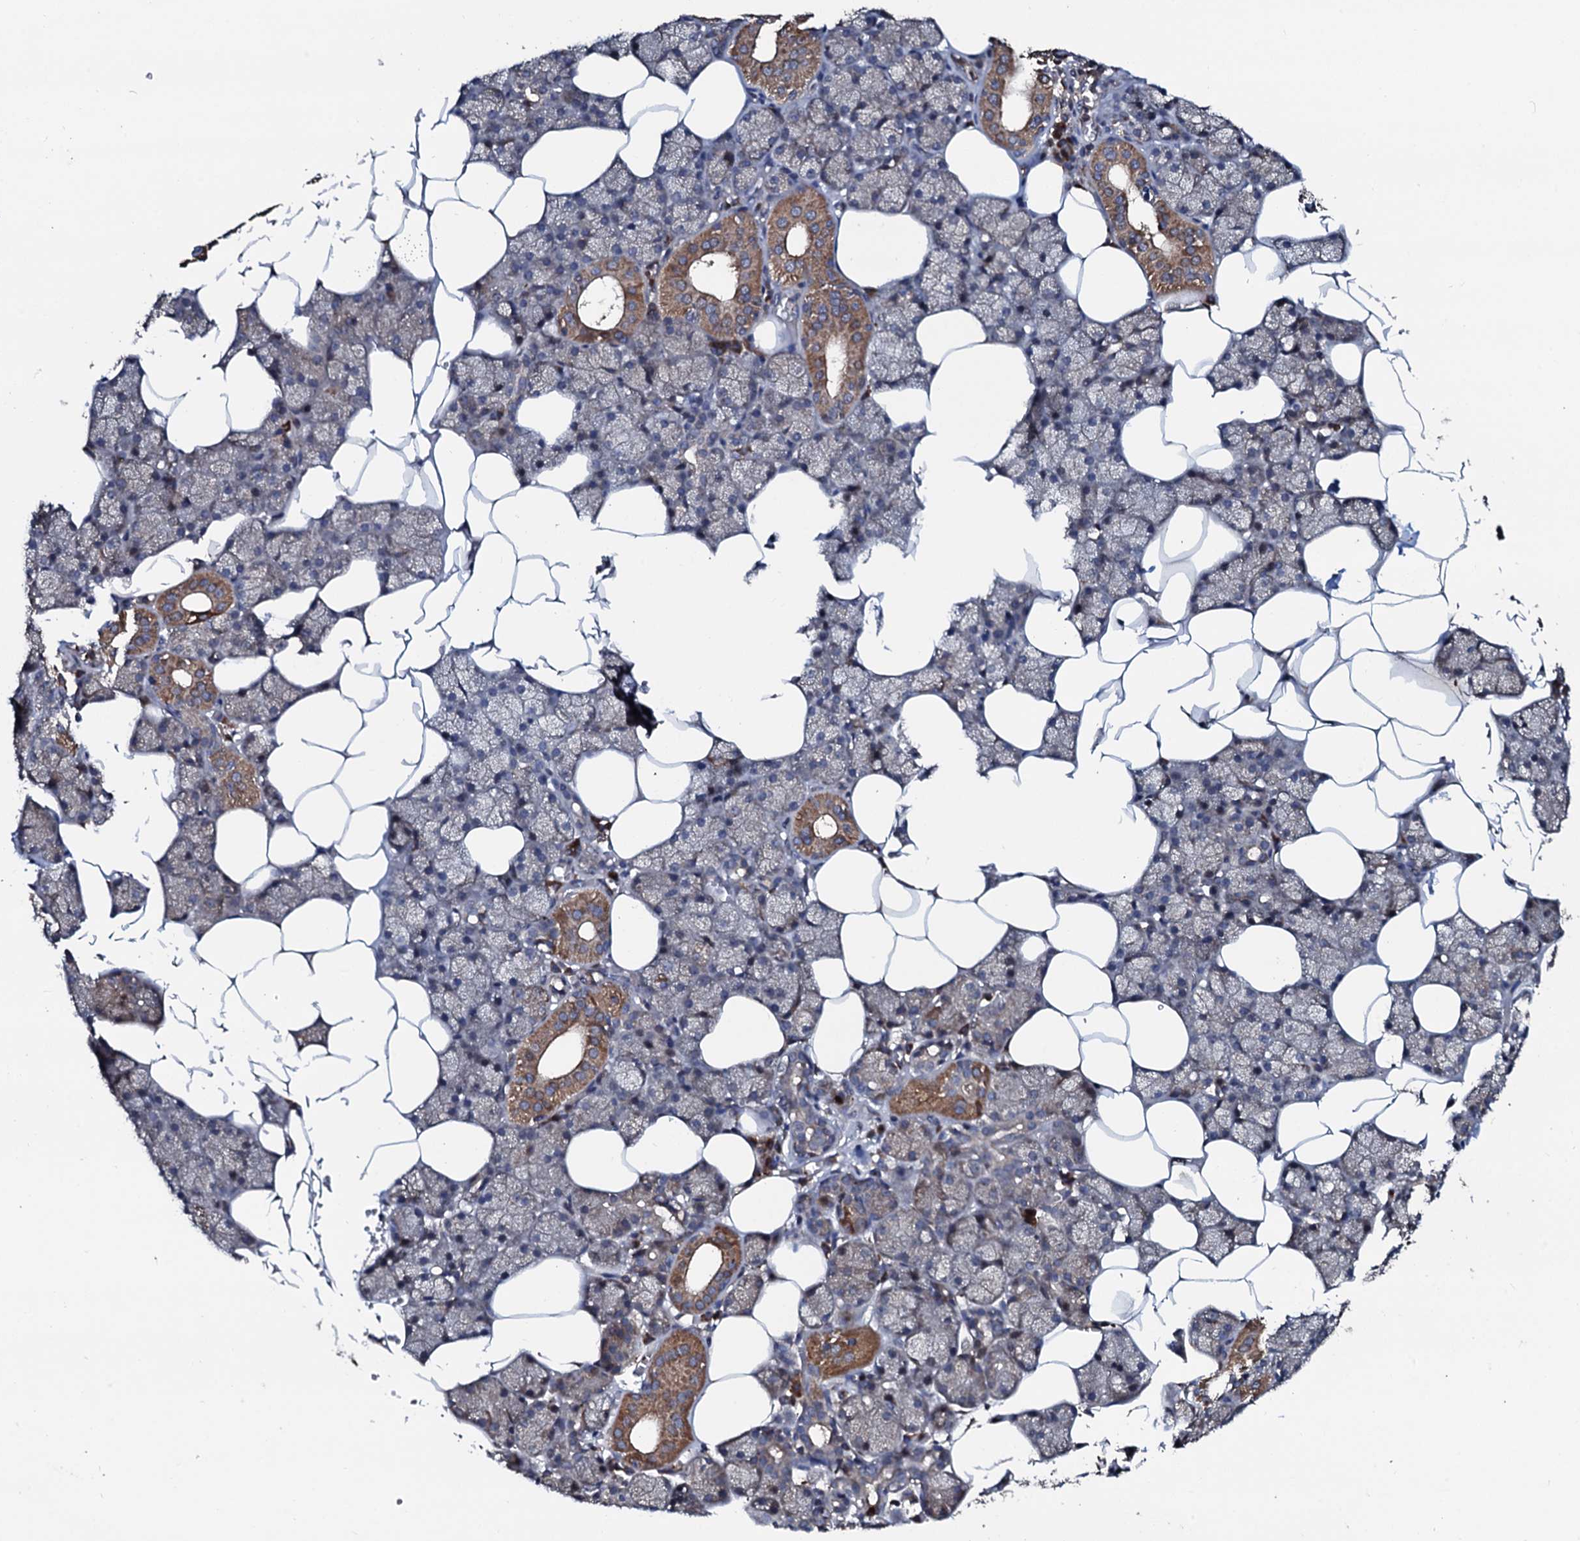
{"staining": {"intensity": "moderate", "quantity": "25%-75%", "location": "cytoplasmic/membranous"}, "tissue": "salivary gland", "cell_type": "Glandular cells", "image_type": "normal", "snomed": [{"axis": "morphology", "description": "Normal tissue, NOS"}, {"axis": "topography", "description": "Salivary gland"}], "caption": "Normal salivary gland shows moderate cytoplasmic/membranous positivity in approximately 25%-75% of glandular cells, visualized by immunohistochemistry.", "gene": "ENSG00000256591", "patient": {"sex": "male", "age": 62}}